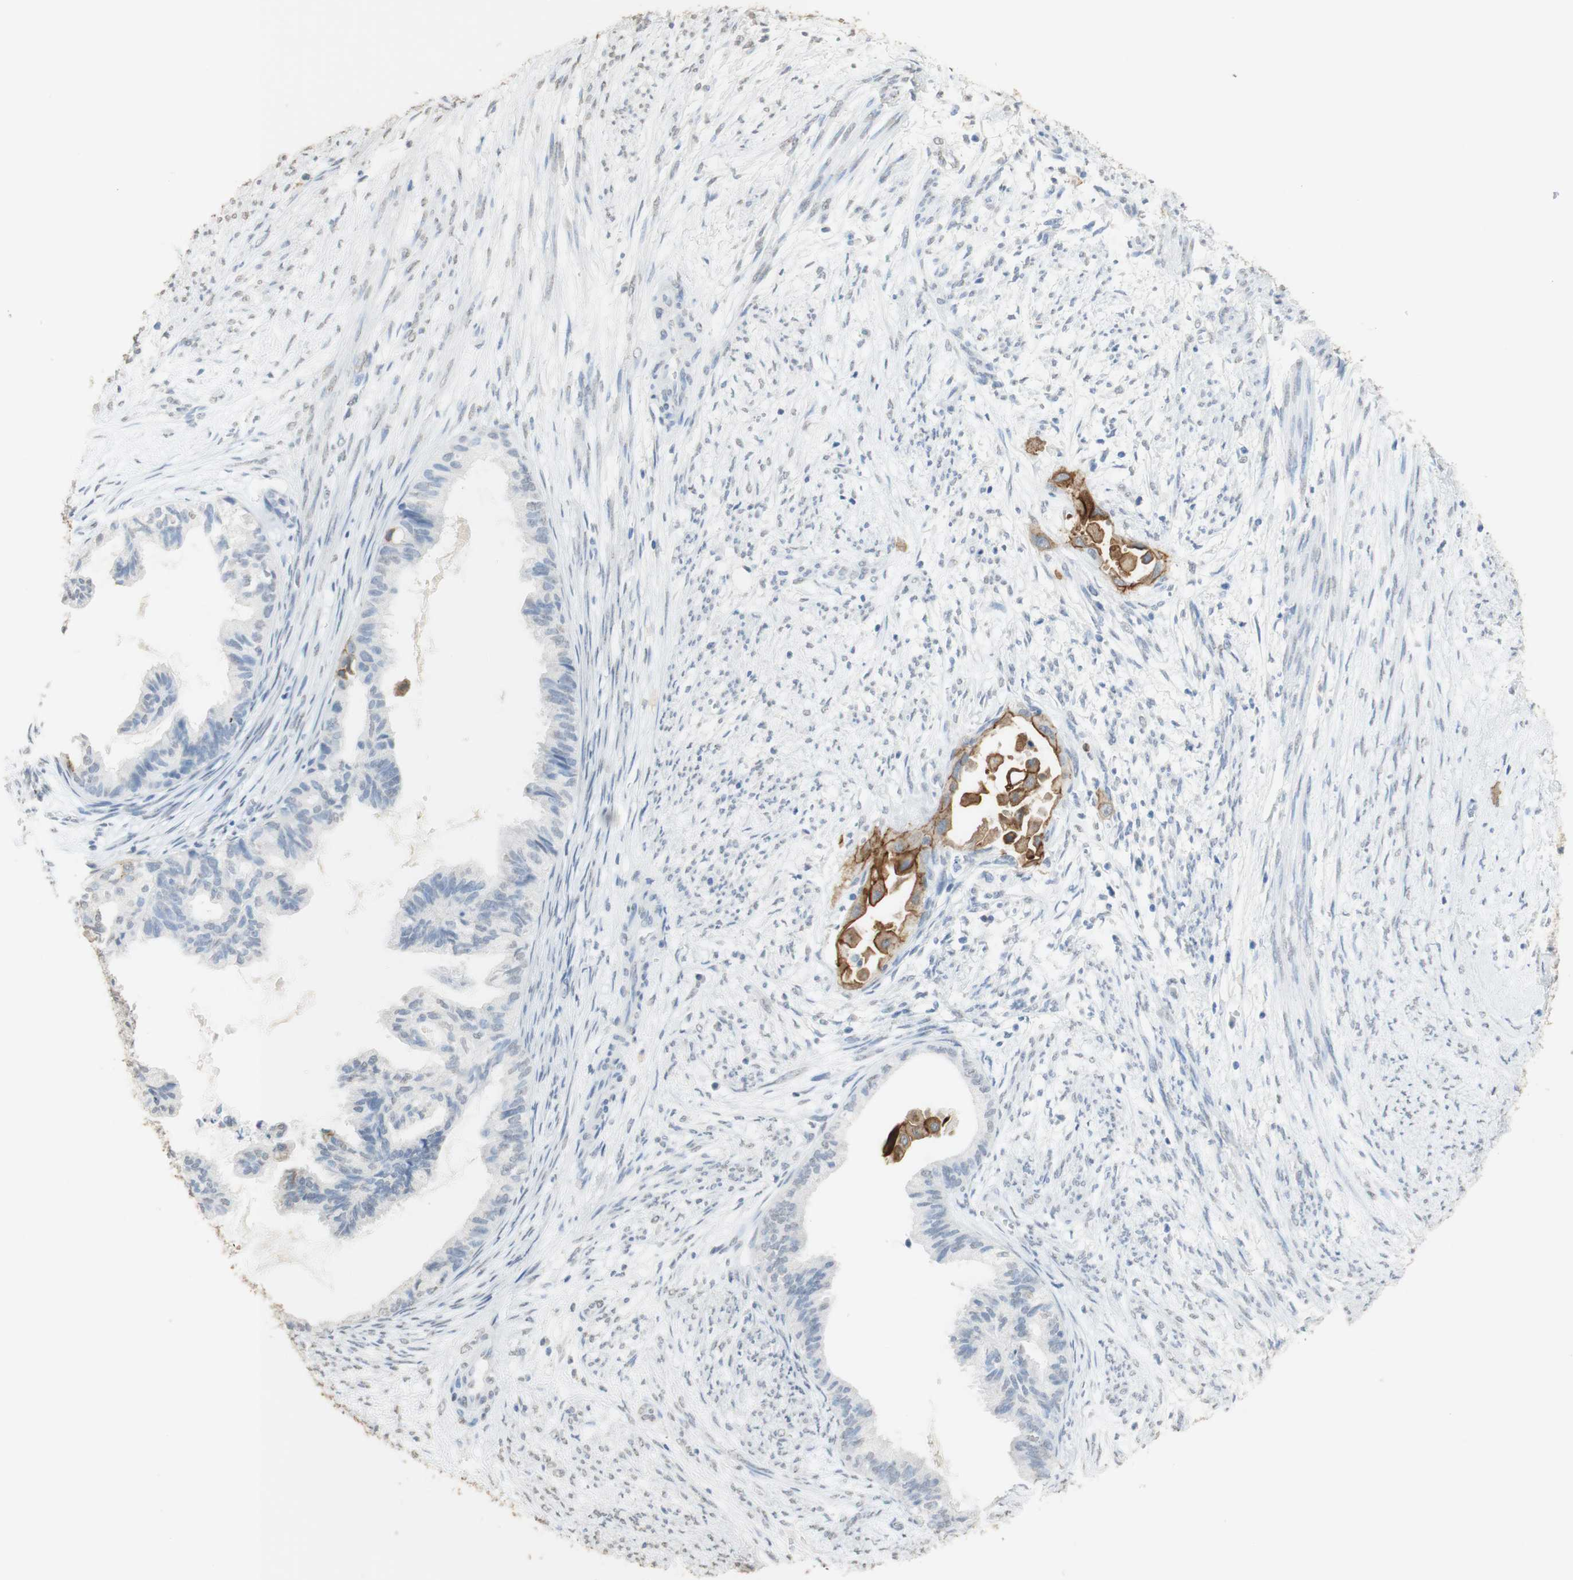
{"staining": {"intensity": "negative", "quantity": "none", "location": "none"}, "tissue": "cervical cancer", "cell_type": "Tumor cells", "image_type": "cancer", "snomed": [{"axis": "morphology", "description": "Normal tissue, NOS"}, {"axis": "morphology", "description": "Adenocarcinoma, NOS"}, {"axis": "topography", "description": "Cervix"}, {"axis": "topography", "description": "Endometrium"}], "caption": "This is an IHC photomicrograph of cervical adenocarcinoma. There is no positivity in tumor cells.", "gene": "L1CAM", "patient": {"sex": "female", "age": 86}}